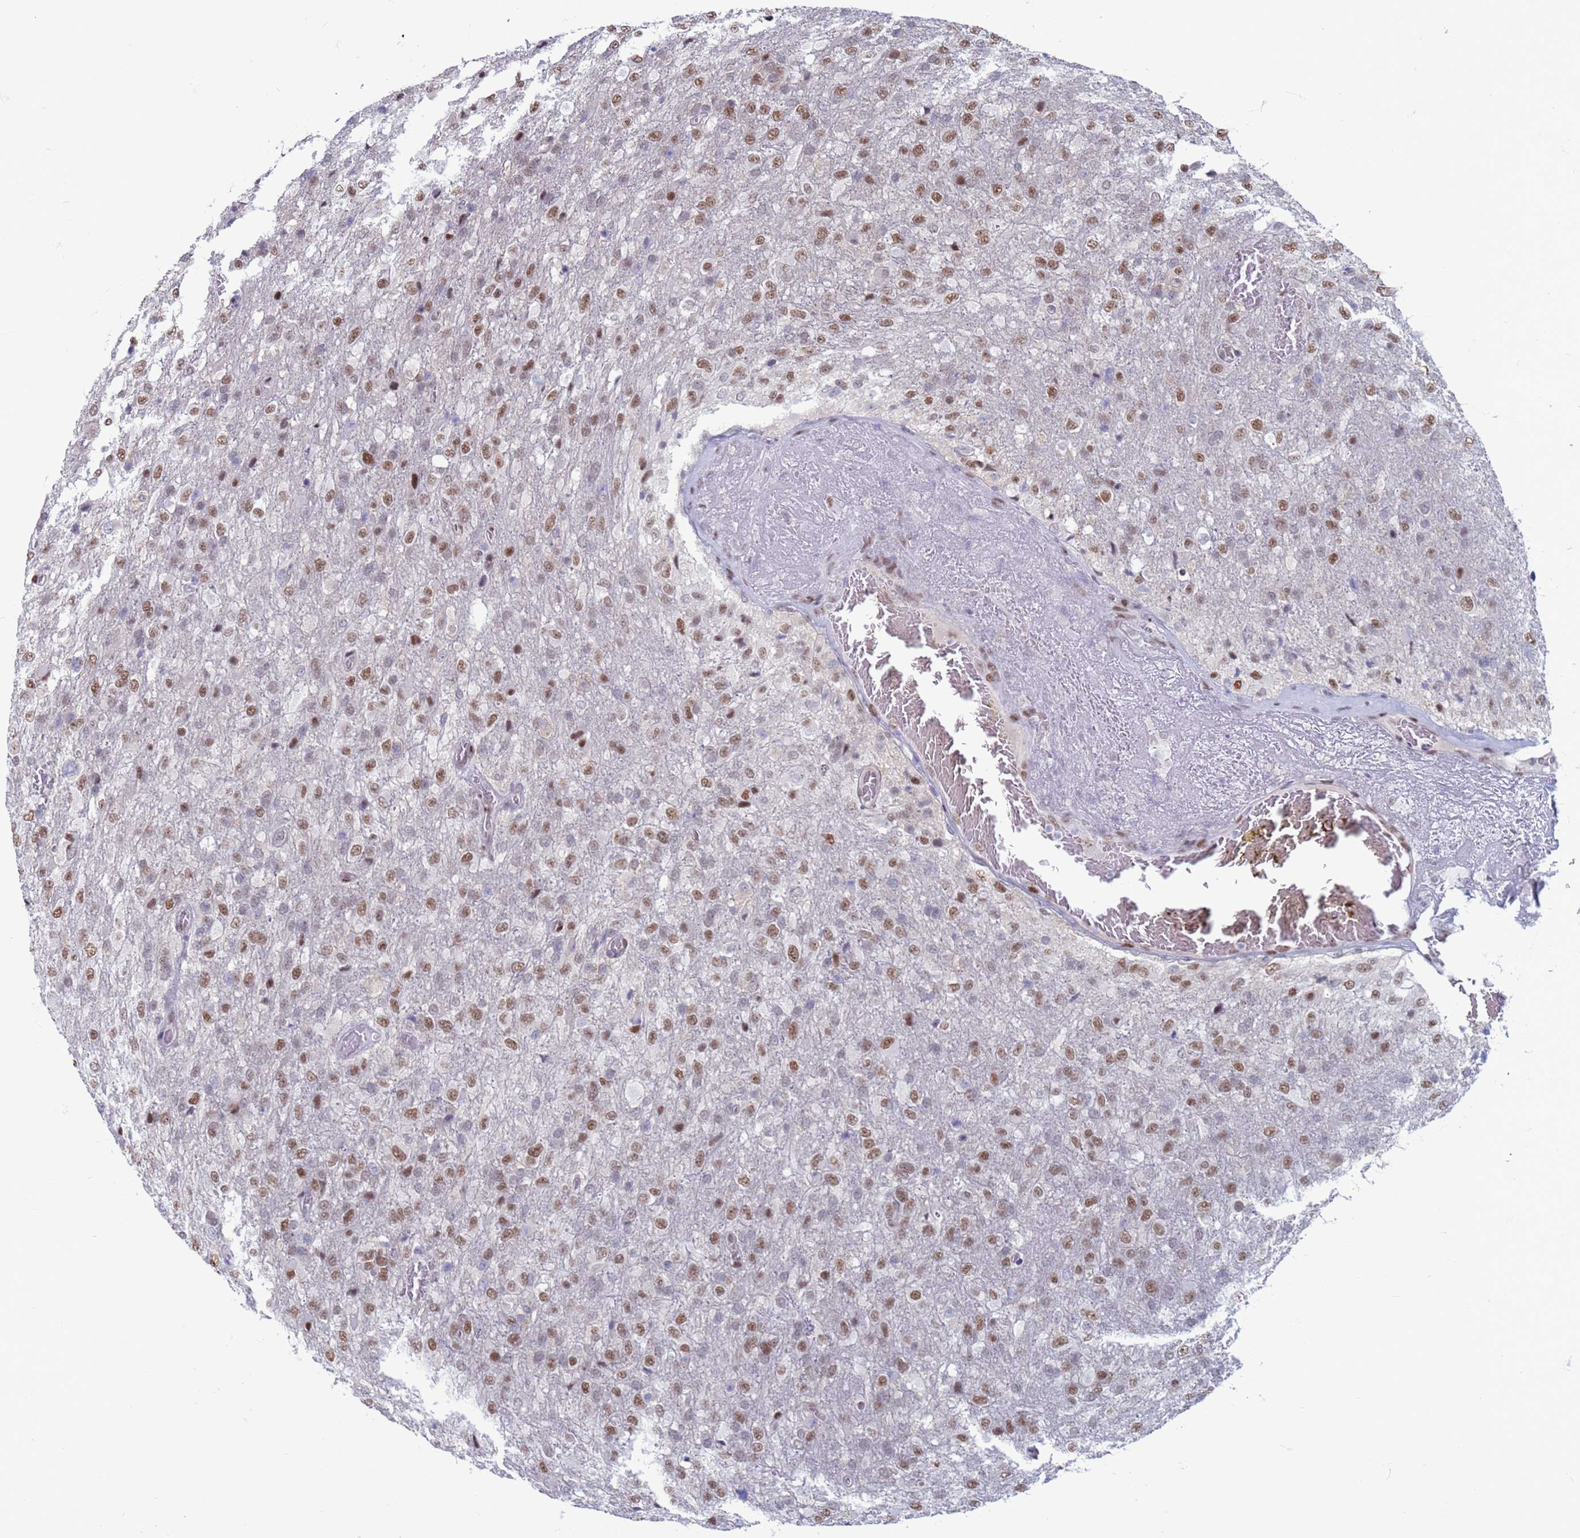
{"staining": {"intensity": "moderate", "quantity": ">75%", "location": "nuclear"}, "tissue": "glioma", "cell_type": "Tumor cells", "image_type": "cancer", "snomed": [{"axis": "morphology", "description": "Glioma, malignant, High grade"}, {"axis": "topography", "description": "Brain"}], "caption": "Protein expression analysis of glioma reveals moderate nuclear expression in about >75% of tumor cells.", "gene": "SAE1", "patient": {"sex": "female", "age": 74}}